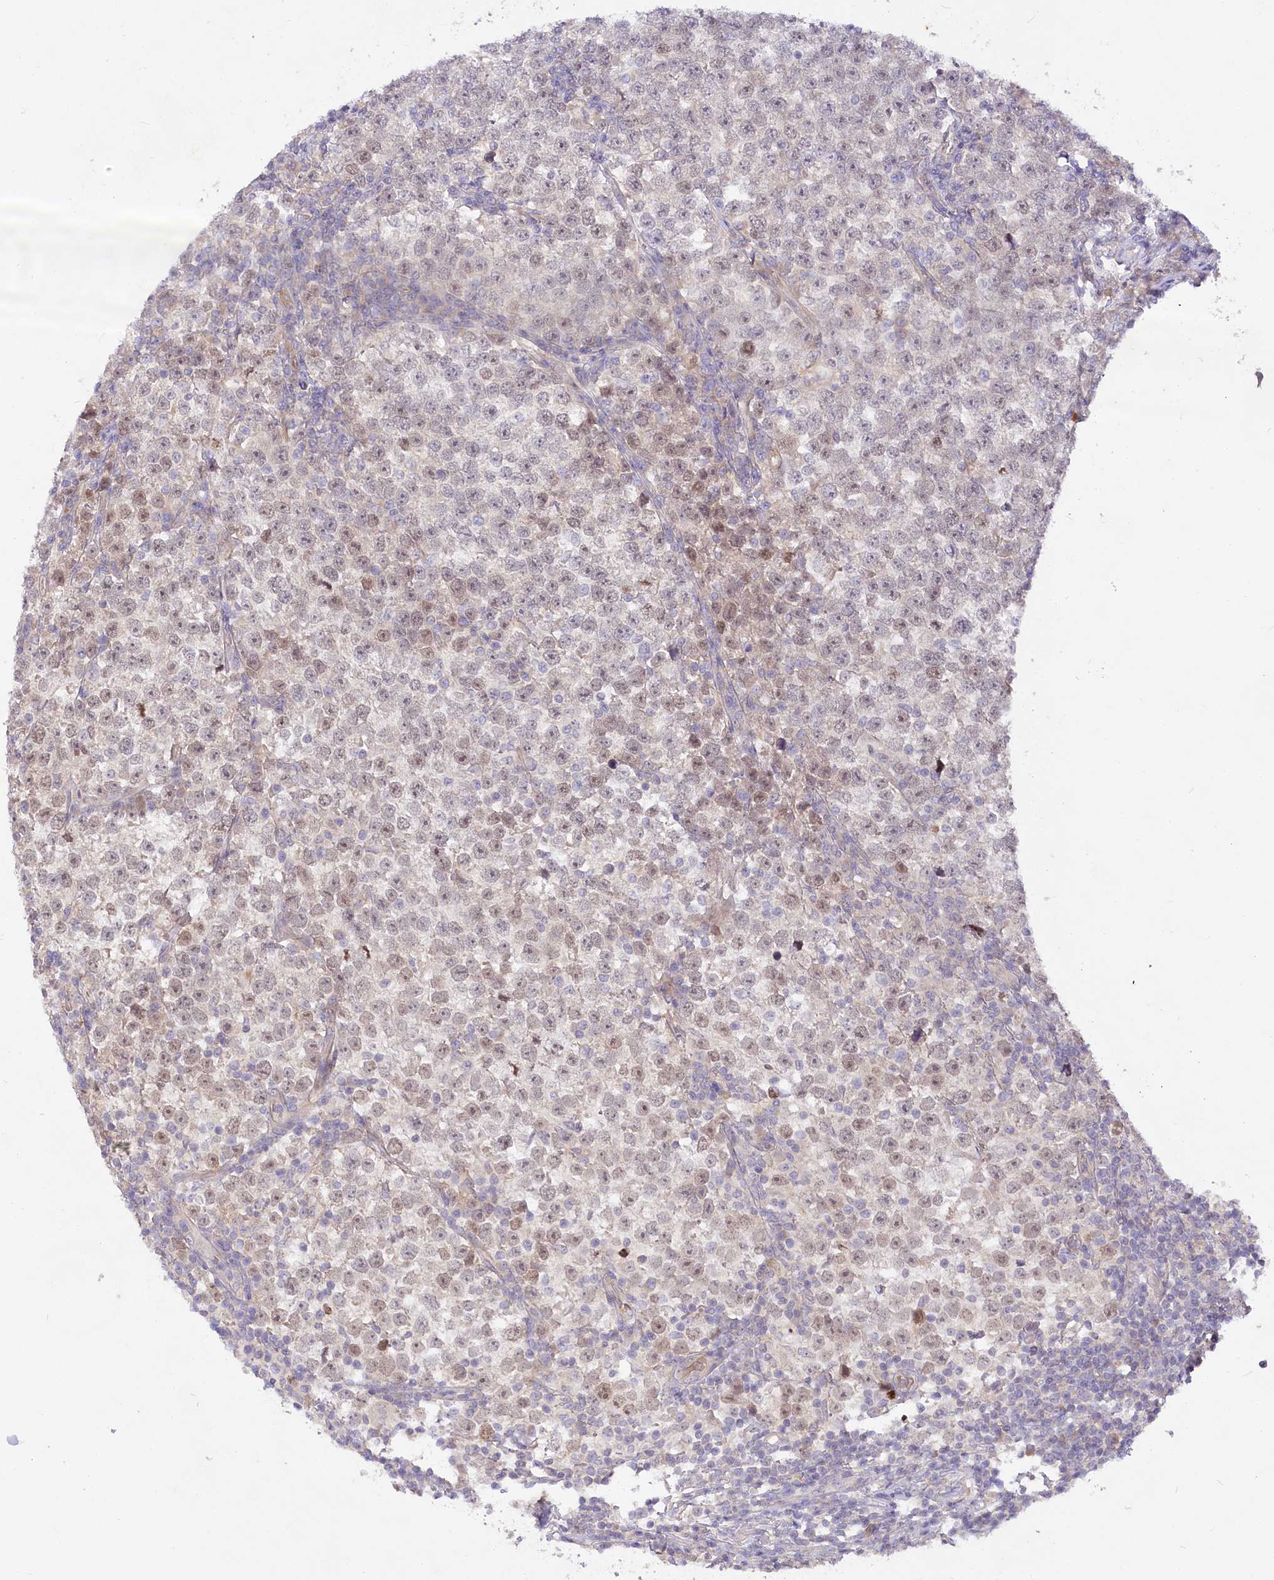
{"staining": {"intensity": "weak", "quantity": "25%-75%", "location": "nuclear"}, "tissue": "testis cancer", "cell_type": "Tumor cells", "image_type": "cancer", "snomed": [{"axis": "morphology", "description": "Normal tissue, NOS"}, {"axis": "morphology", "description": "Seminoma, NOS"}, {"axis": "topography", "description": "Testis"}], "caption": "Protein staining by immunohistochemistry shows weak nuclear staining in approximately 25%-75% of tumor cells in testis cancer.", "gene": "EFHC2", "patient": {"sex": "male", "age": 43}}